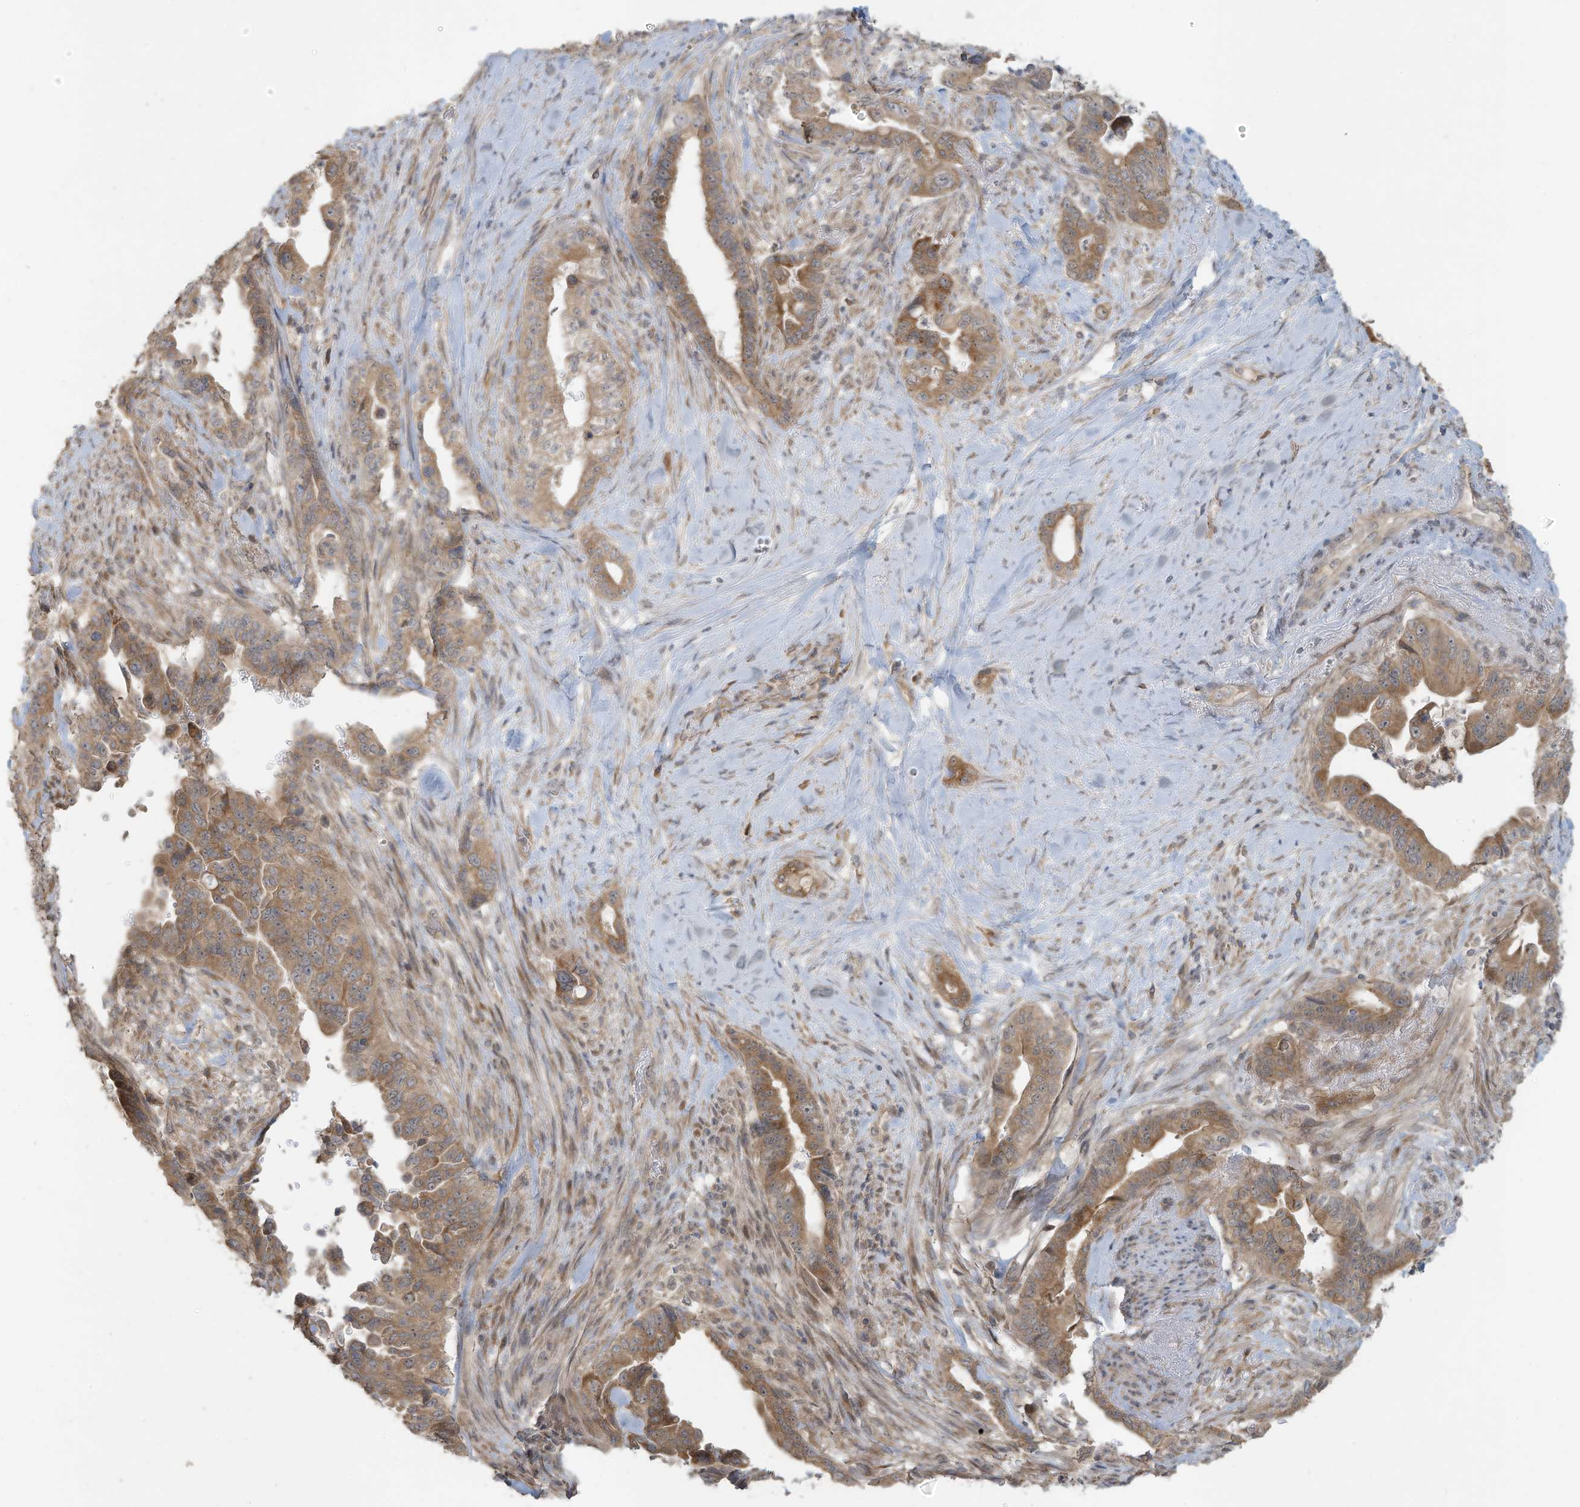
{"staining": {"intensity": "moderate", "quantity": ">75%", "location": "cytoplasmic/membranous"}, "tissue": "pancreatic cancer", "cell_type": "Tumor cells", "image_type": "cancer", "snomed": [{"axis": "morphology", "description": "Adenocarcinoma, NOS"}, {"axis": "topography", "description": "Pancreas"}], "caption": "This histopathology image reveals immunohistochemistry staining of human pancreatic cancer (adenocarcinoma), with medium moderate cytoplasmic/membranous positivity in about >75% of tumor cells.", "gene": "MAGIX", "patient": {"sex": "male", "age": 70}}